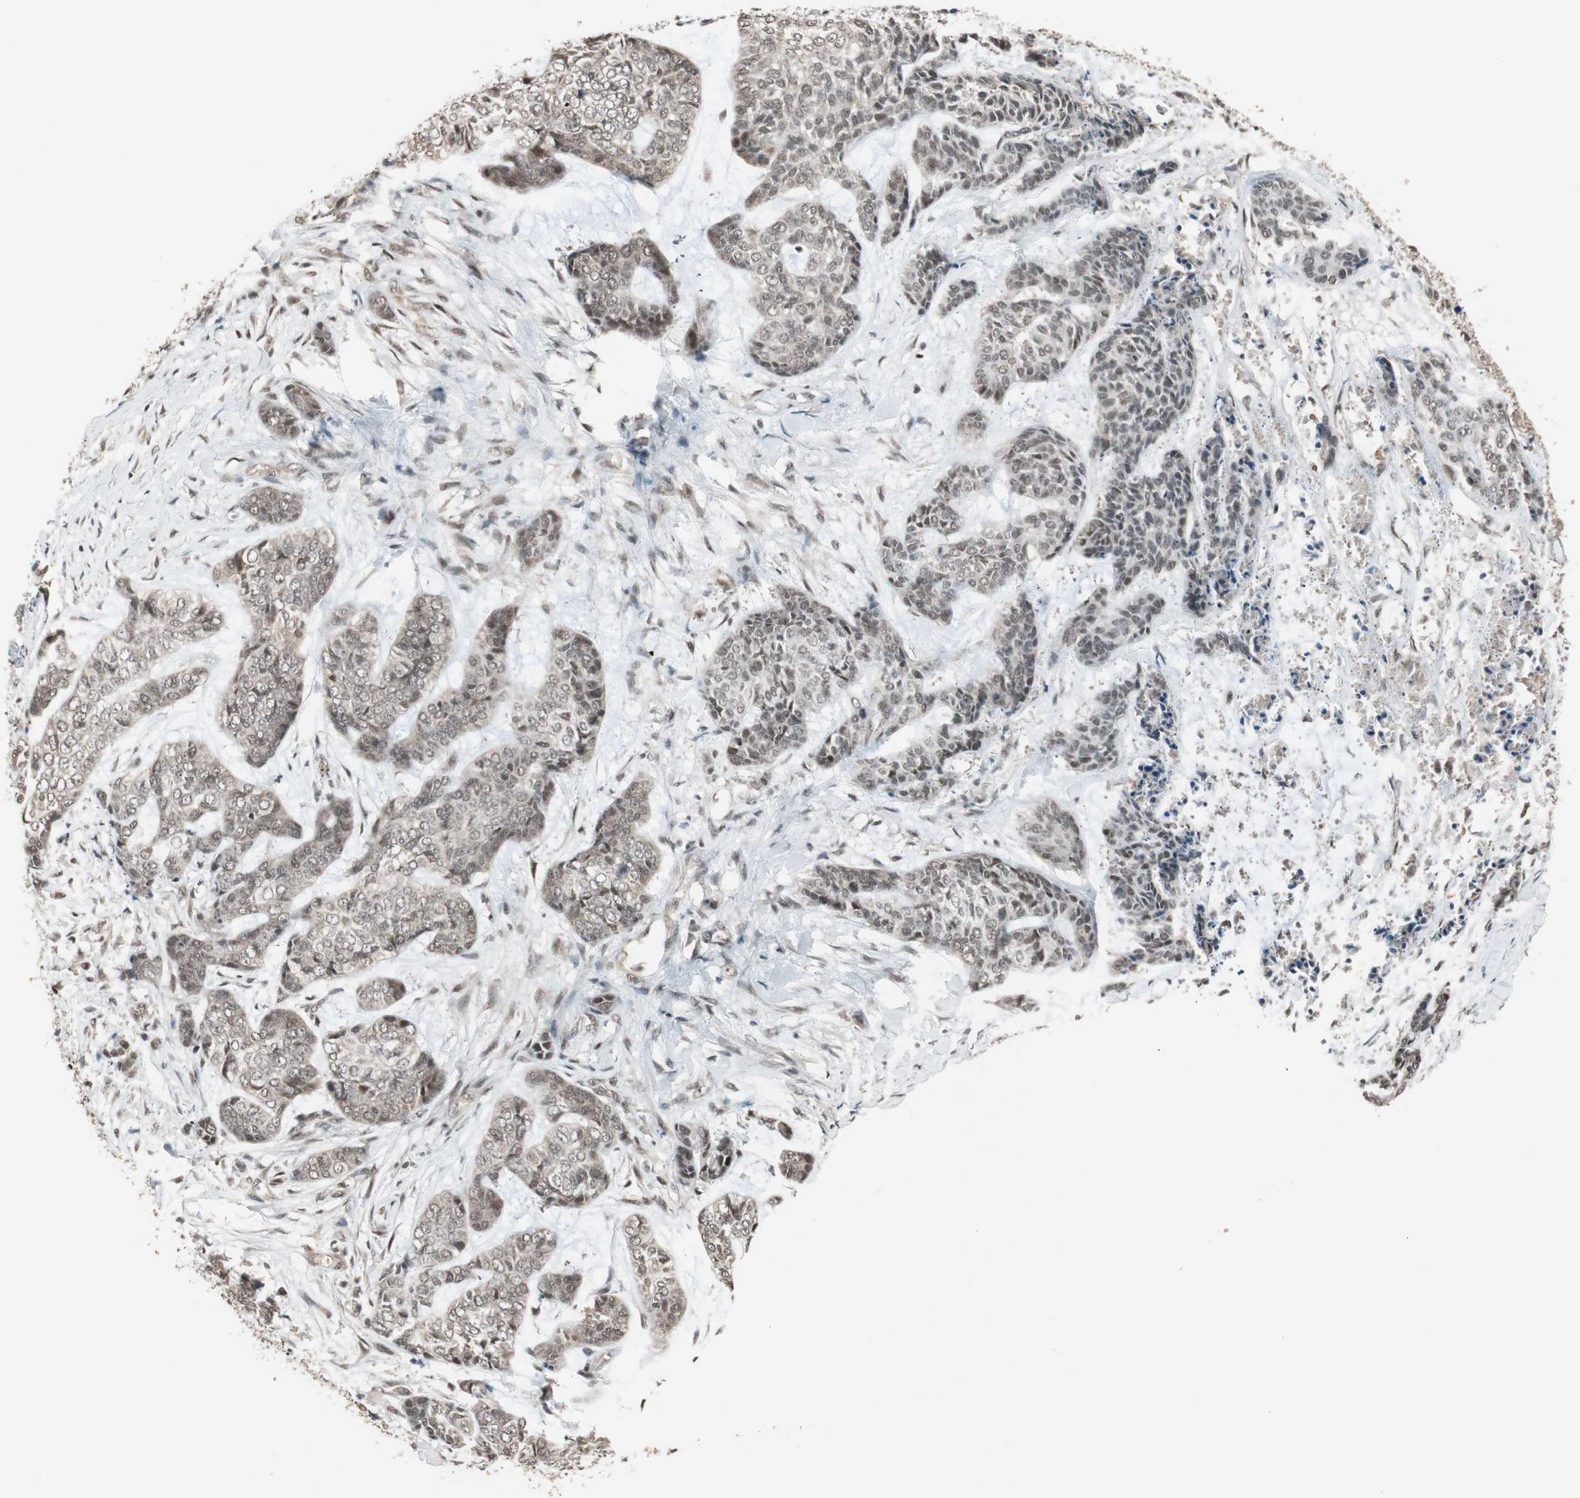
{"staining": {"intensity": "weak", "quantity": "25%-75%", "location": "nuclear"}, "tissue": "skin cancer", "cell_type": "Tumor cells", "image_type": "cancer", "snomed": [{"axis": "morphology", "description": "Basal cell carcinoma"}, {"axis": "topography", "description": "Skin"}], "caption": "Immunohistochemical staining of skin cancer (basal cell carcinoma) demonstrates low levels of weak nuclear positivity in approximately 25%-75% of tumor cells.", "gene": "DRAP1", "patient": {"sex": "female", "age": 64}}